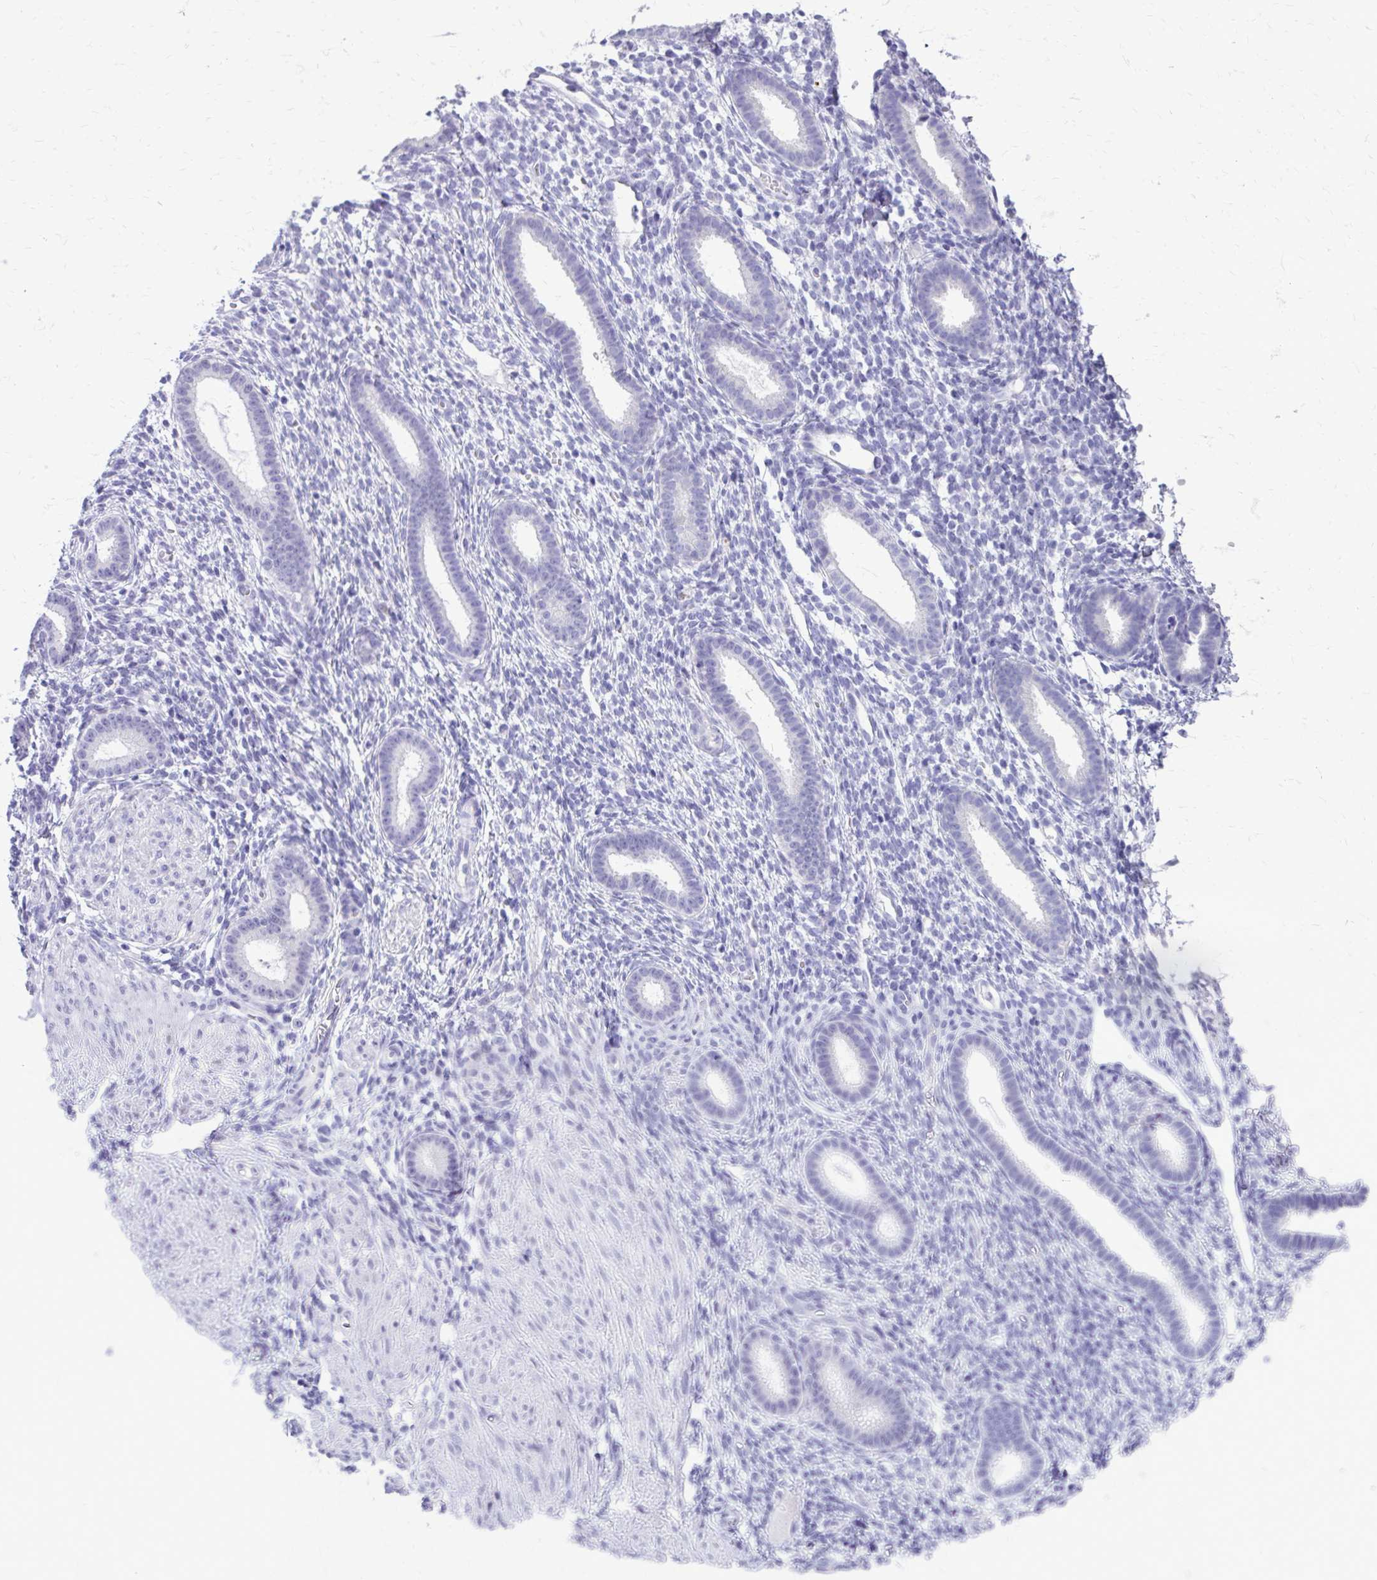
{"staining": {"intensity": "negative", "quantity": "none", "location": "none"}, "tissue": "endometrium", "cell_type": "Cells in endometrial stroma", "image_type": "normal", "snomed": [{"axis": "morphology", "description": "Normal tissue, NOS"}, {"axis": "topography", "description": "Endometrium"}], "caption": "The micrograph reveals no staining of cells in endometrial stroma in benign endometrium.", "gene": "LCN15", "patient": {"sex": "female", "age": 36}}